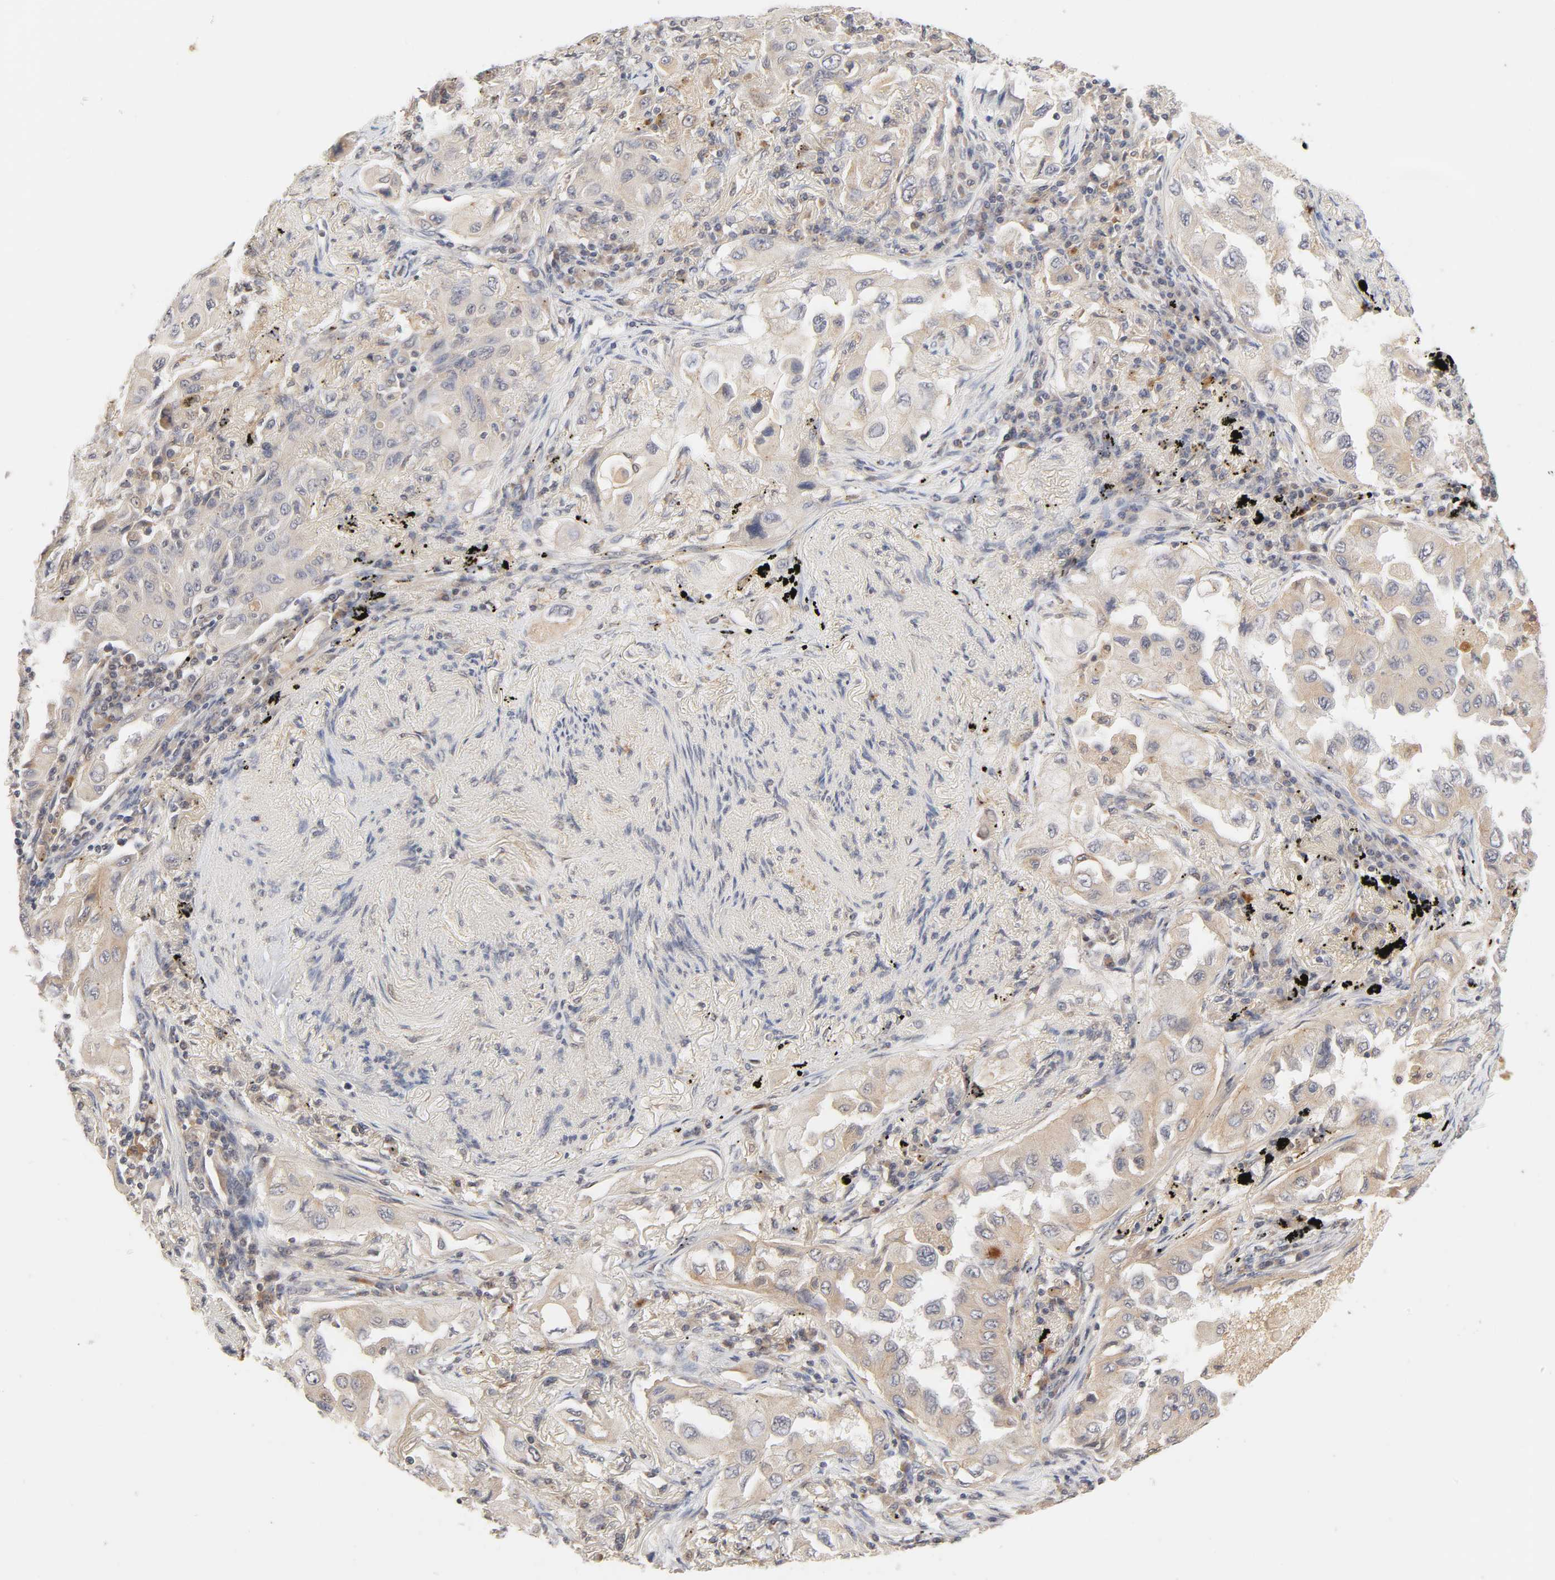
{"staining": {"intensity": "weak", "quantity": "25%-75%", "location": "cytoplasmic/membranous"}, "tissue": "lung cancer", "cell_type": "Tumor cells", "image_type": "cancer", "snomed": [{"axis": "morphology", "description": "Adenocarcinoma, NOS"}, {"axis": "topography", "description": "Lung"}], "caption": "Immunohistochemical staining of human lung cancer (adenocarcinoma) demonstrates weak cytoplasmic/membranous protein staining in about 25%-75% of tumor cells.", "gene": "CXADR", "patient": {"sex": "female", "age": 65}}